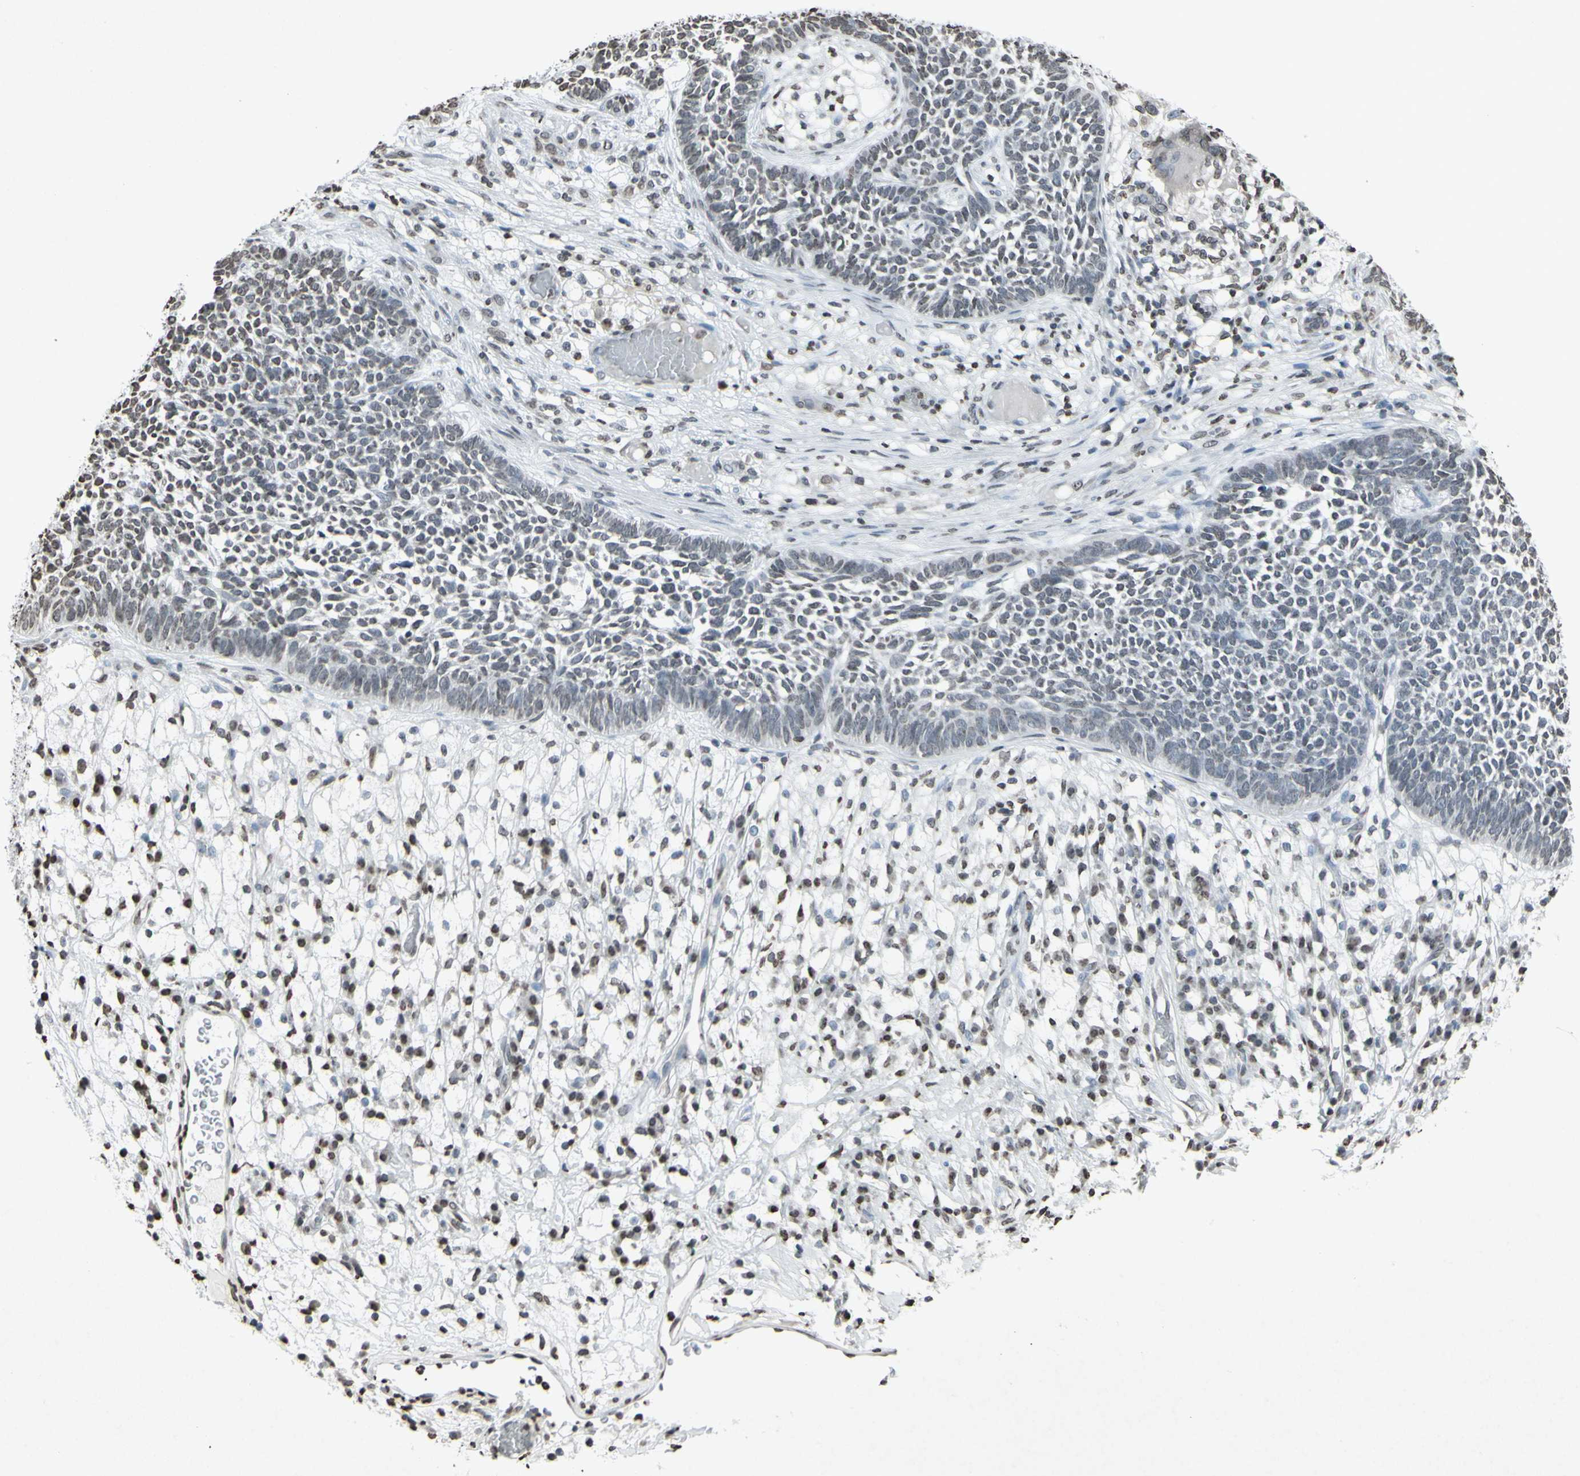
{"staining": {"intensity": "negative", "quantity": "none", "location": "none"}, "tissue": "skin cancer", "cell_type": "Tumor cells", "image_type": "cancer", "snomed": [{"axis": "morphology", "description": "Basal cell carcinoma"}, {"axis": "topography", "description": "Skin"}], "caption": "Tumor cells are negative for brown protein staining in skin basal cell carcinoma. (DAB (3,3'-diaminobenzidine) IHC, high magnification).", "gene": "CD79B", "patient": {"sex": "female", "age": 84}}